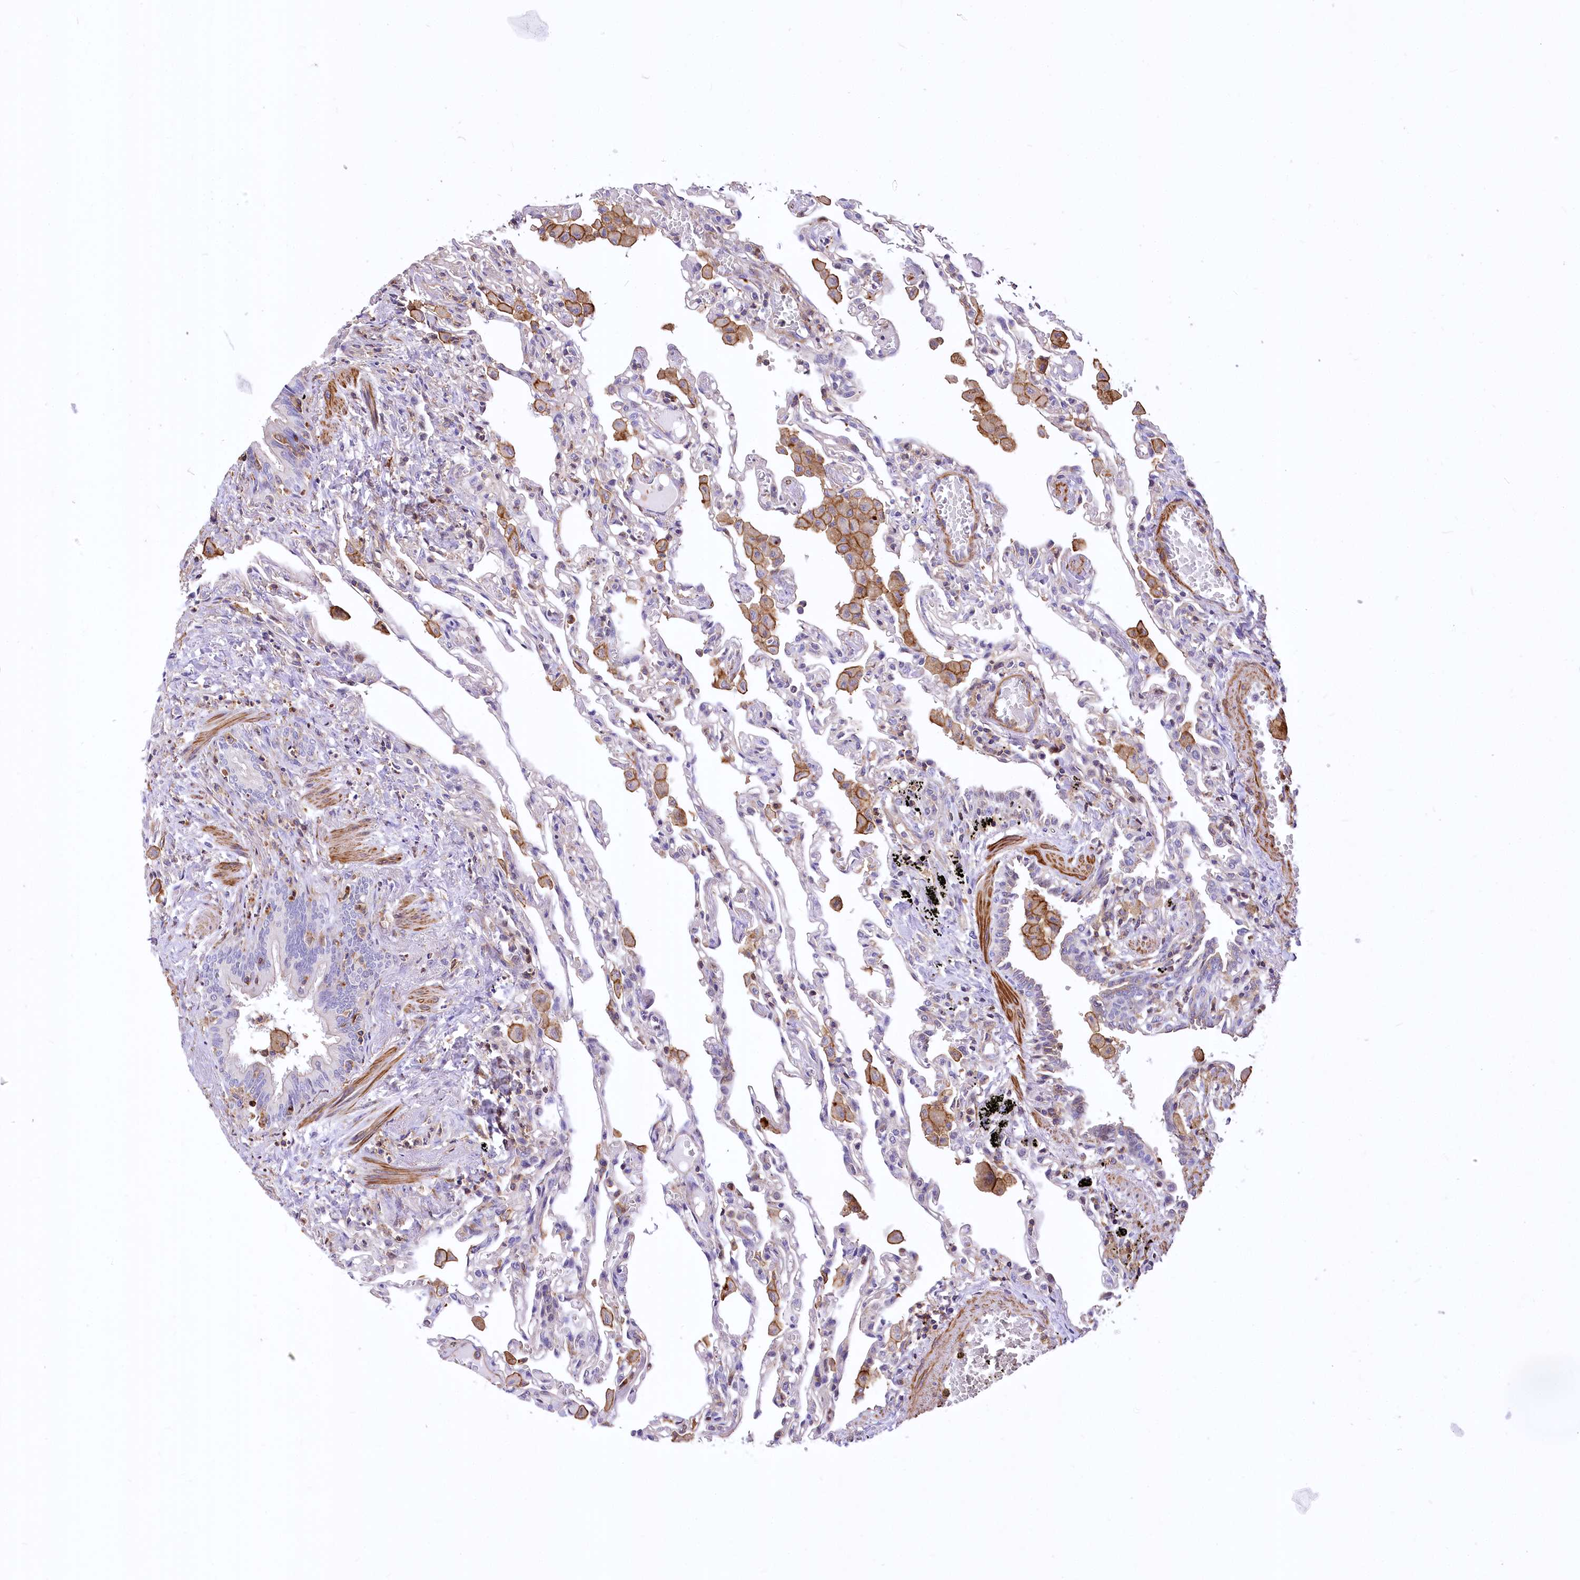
{"staining": {"intensity": "negative", "quantity": "none", "location": "none"}, "tissue": "lung", "cell_type": "Alveolar cells", "image_type": "normal", "snomed": [{"axis": "morphology", "description": "Normal tissue, NOS"}, {"axis": "topography", "description": "Bronchus"}, {"axis": "topography", "description": "Lung"}], "caption": "Immunohistochemical staining of unremarkable human lung shows no significant positivity in alveolar cells. Nuclei are stained in blue.", "gene": "DPP3", "patient": {"sex": "female", "age": 49}}